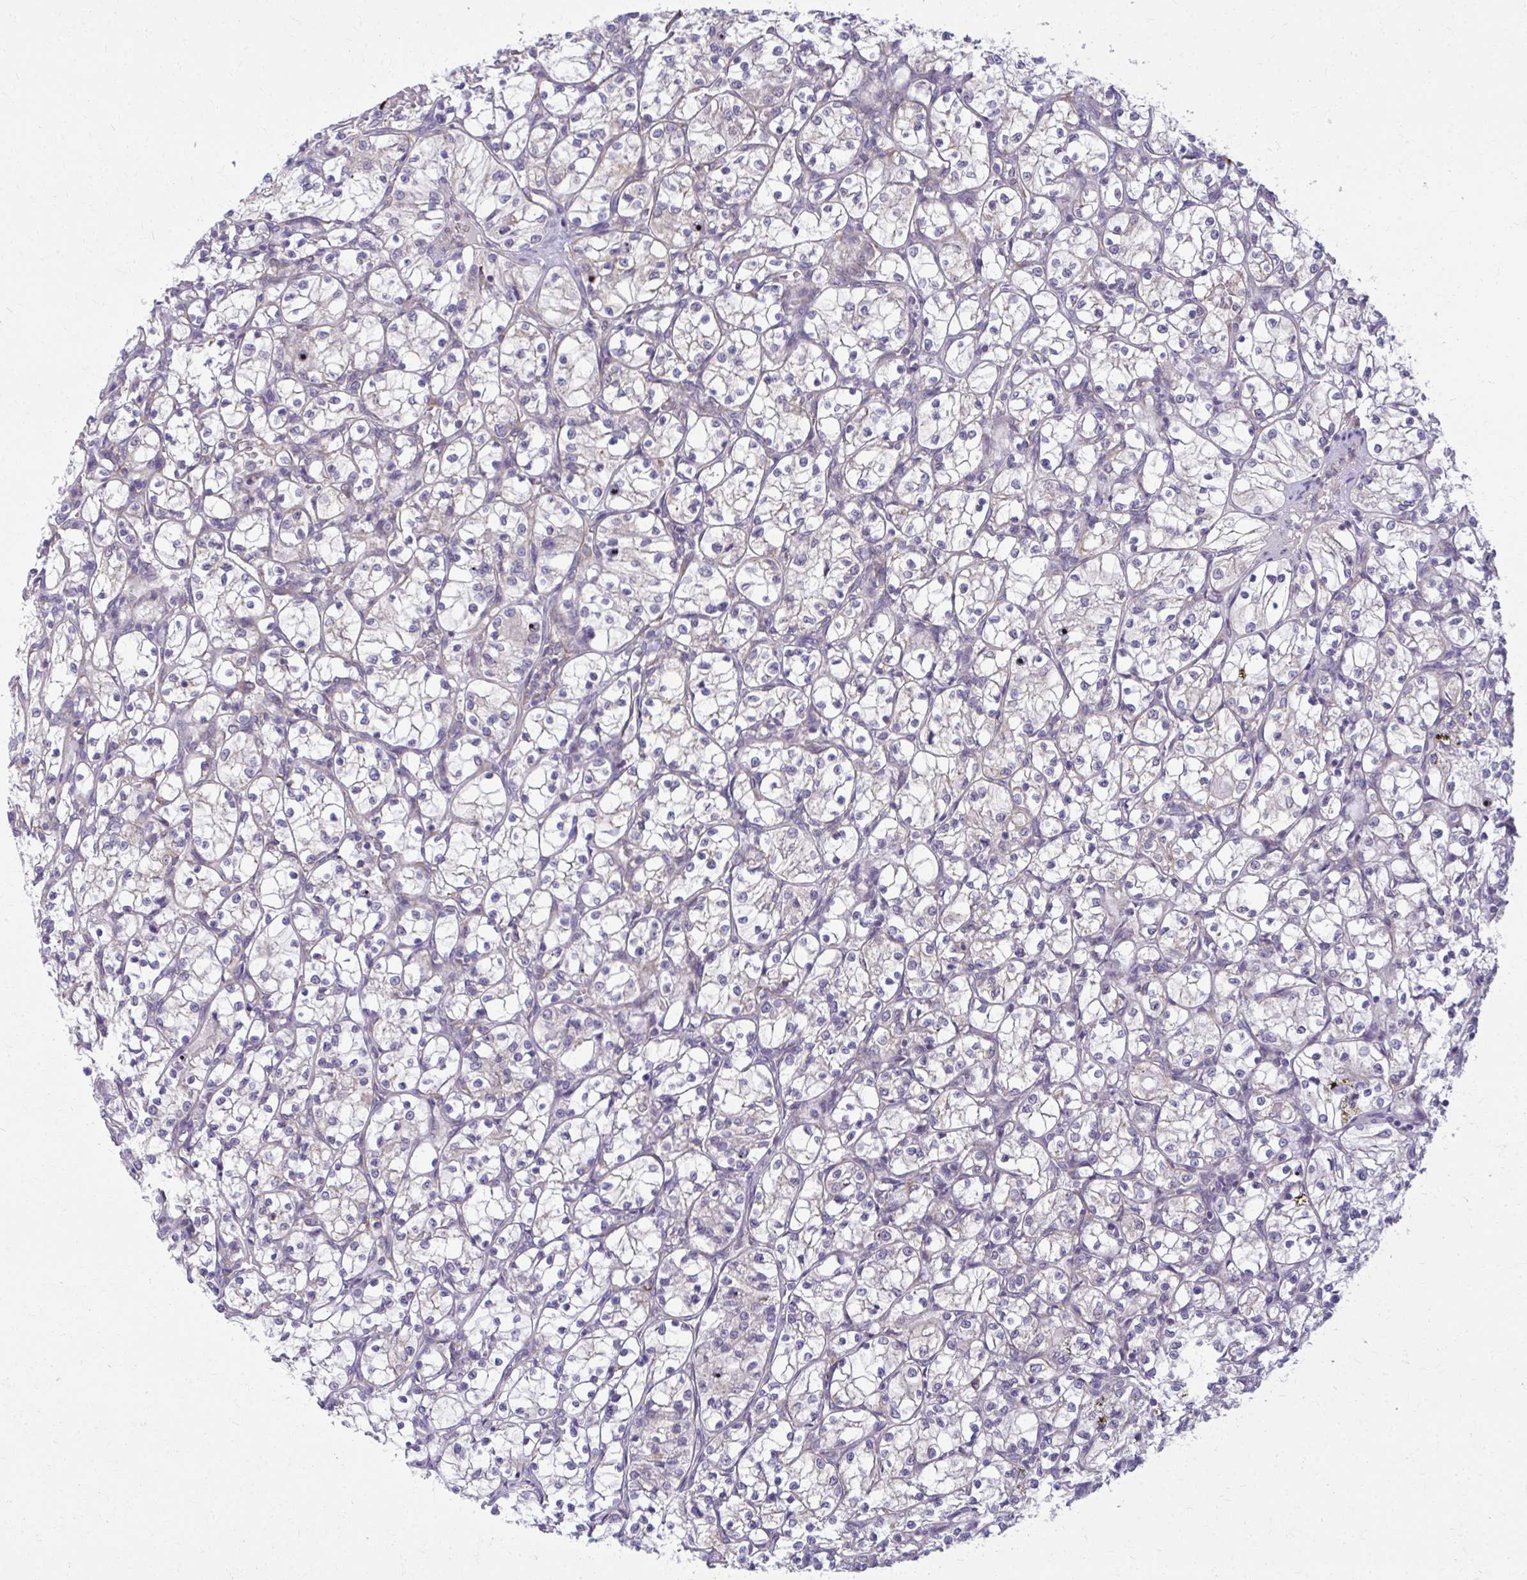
{"staining": {"intensity": "negative", "quantity": "none", "location": "none"}, "tissue": "renal cancer", "cell_type": "Tumor cells", "image_type": "cancer", "snomed": [{"axis": "morphology", "description": "Adenocarcinoma, NOS"}, {"axis": "topography", "description": "Kidney"}], "caption": "Tumor cells are negative for brown protein staining in renal adenocarcinoma.", "gene": "CEMP1", "patient": {"sex": "female", "age": 69}}